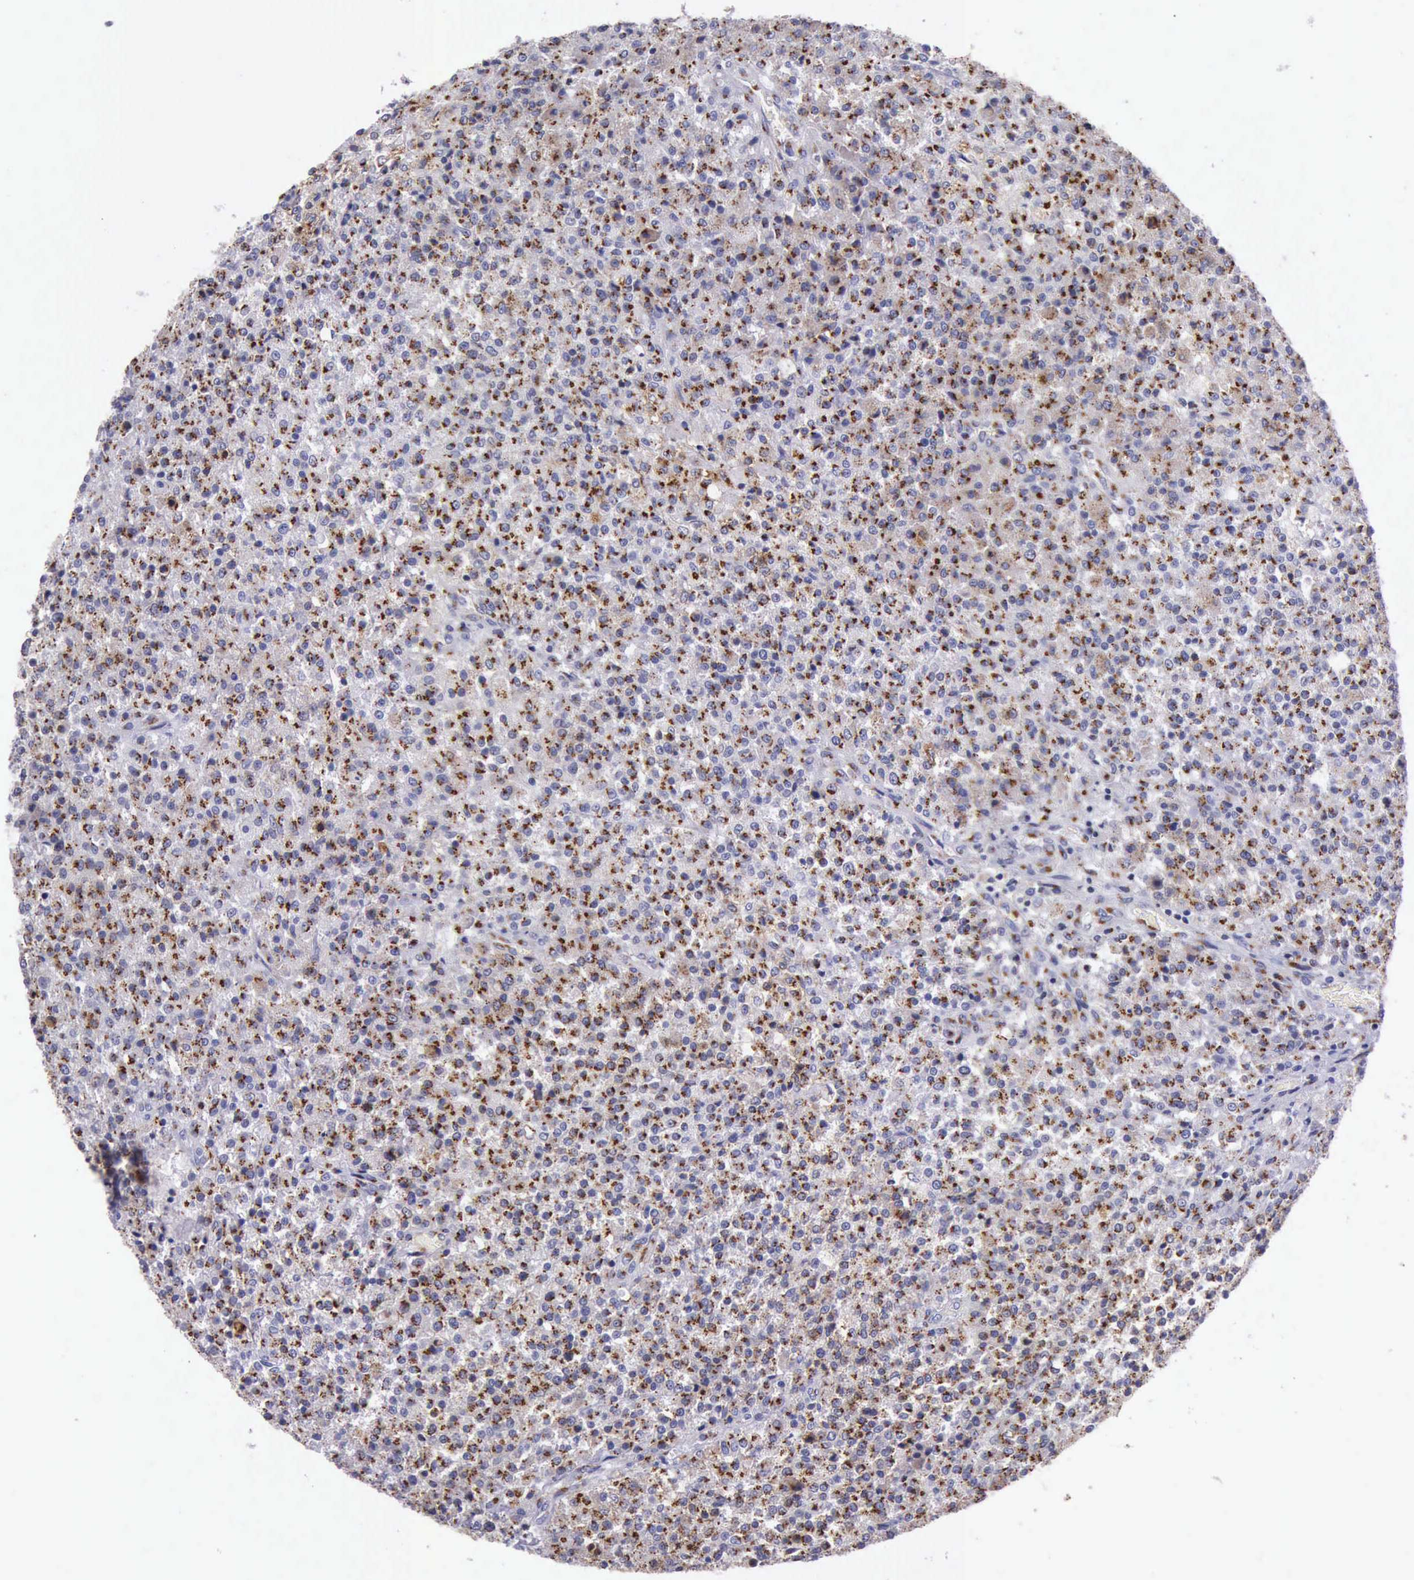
{"staining": {"intensity": "strong", "quantity": ">75%", "location": "cytoplasmic/membranous"}, "tissue": "testis cancer", "cell_type": "Tumor cells", "image_type": "cancer", "snomed": [{"axis": "morphology", "description": "Seminoma, NOS"}, {"axis": "topography", "description": "Testis"}], "caption": "The image displays a brown stain indicating the presence of a protein in the cytoplasmic/membranous of tumor cells in seminoma (testis). The staining is performed using DAB (3,3'-diaminobenzidine) brown chromogen to label protein expression. The nuclei are counter-stained blue using hematoxylin.", "gene": "GOLGA5", "patient": {"sex": "male", "age": 59}}